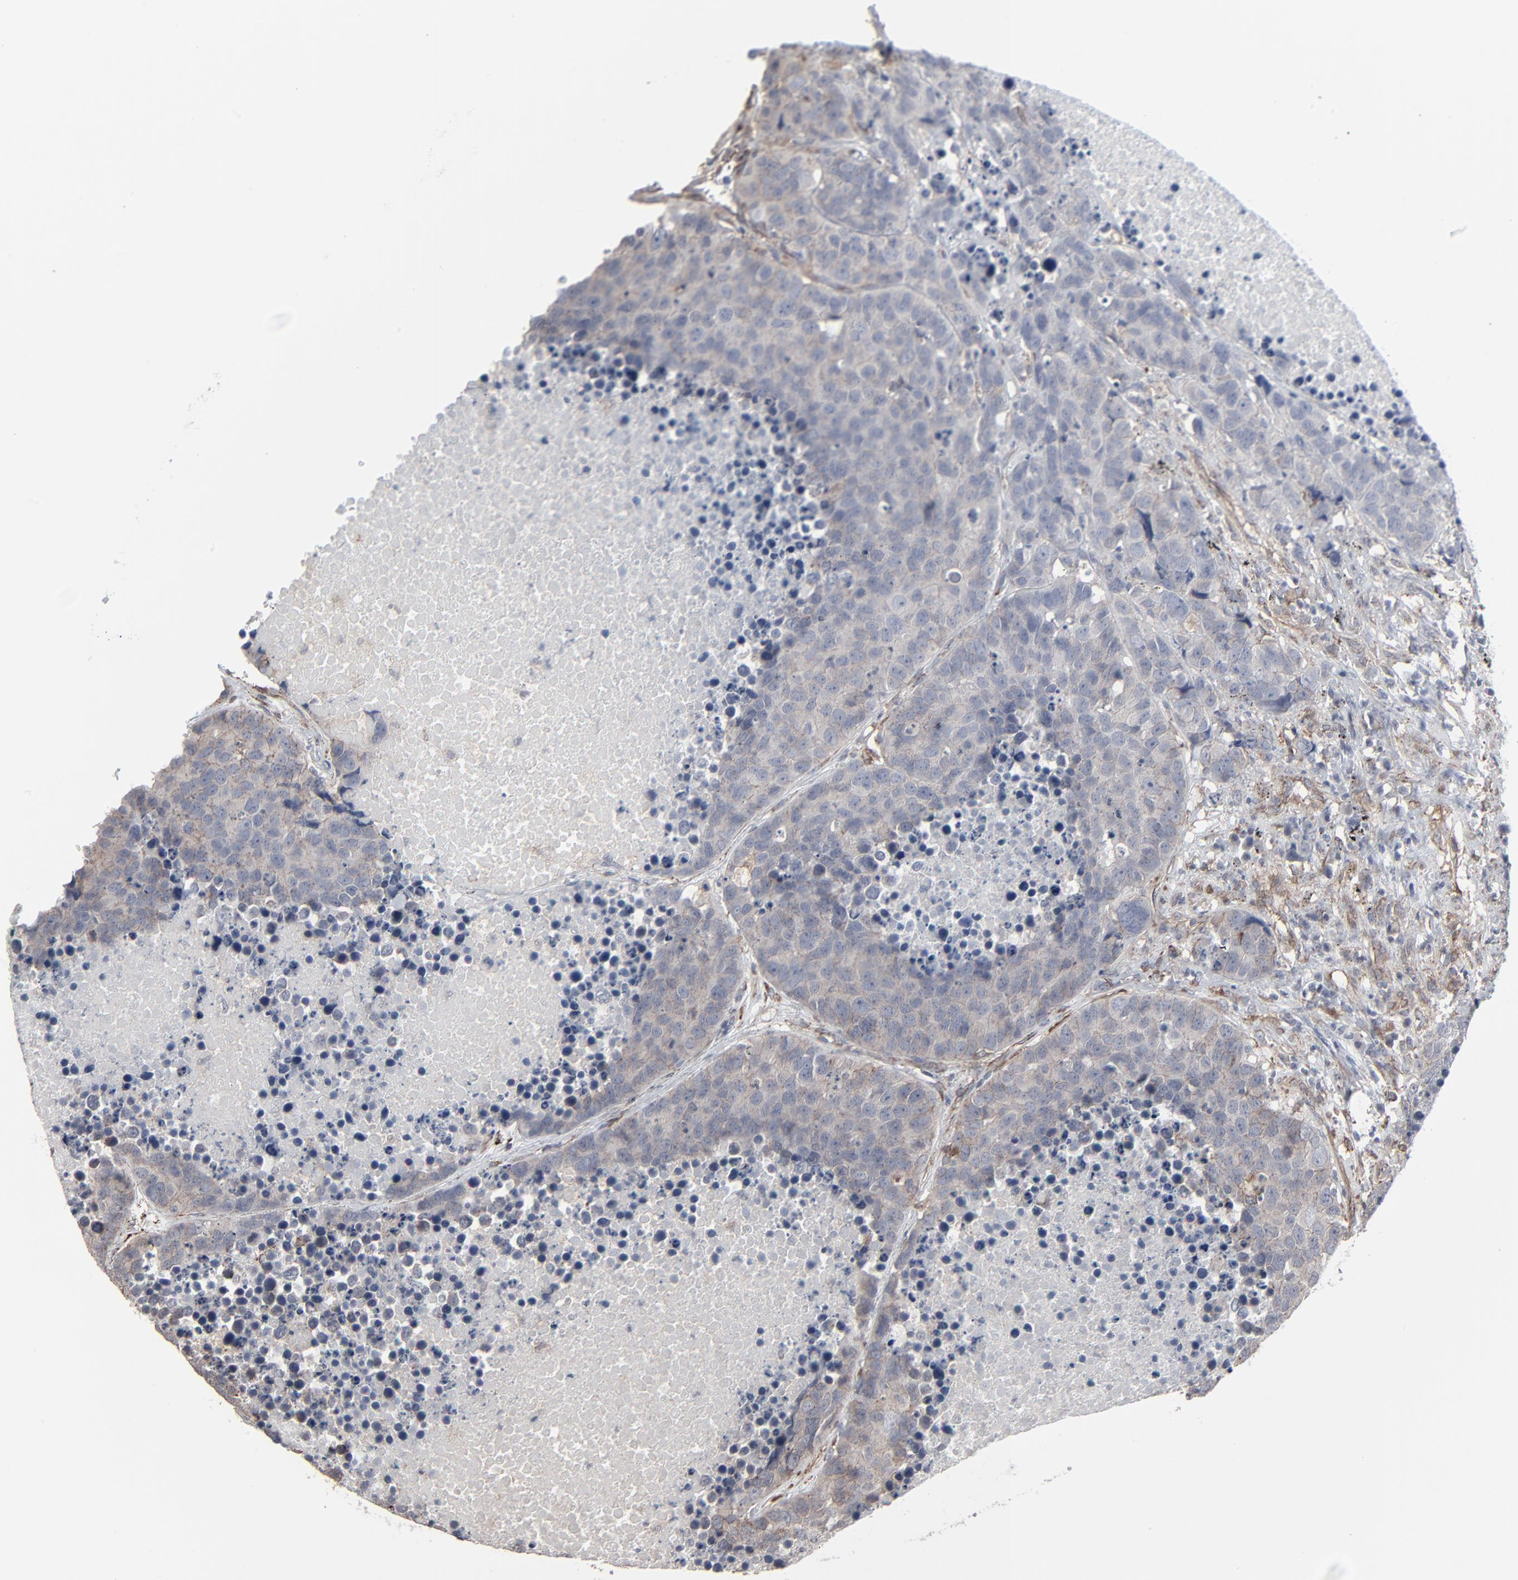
{"staining": {"intensity": "weak", "quantity": ">75%", "location": "cytoplasmic/membranous"}, "tissue": "carcinoid", "cell_type": "Tumor cells", "image_type": "cancer", "snomed": [{"axis": "morphology", "description": "Carcinoid, malignant, NOS"}, {"axis": "topography", "description": "Lung"}], "caption": "Immunohistochemical staining of carcinoid exhibits low levels of weak cytoplasmic/membranous protein staining in approximately >75% of tumor cells. The staining was performed using DAB (3,3'-diaminobenzidine) to visualize the protein expression in brown, while the nuclei were stained in blue with hematoxylin (Magnification: 20x).", "gene": "CTNND1", "patient": {"sex": "male", "age": 60}}